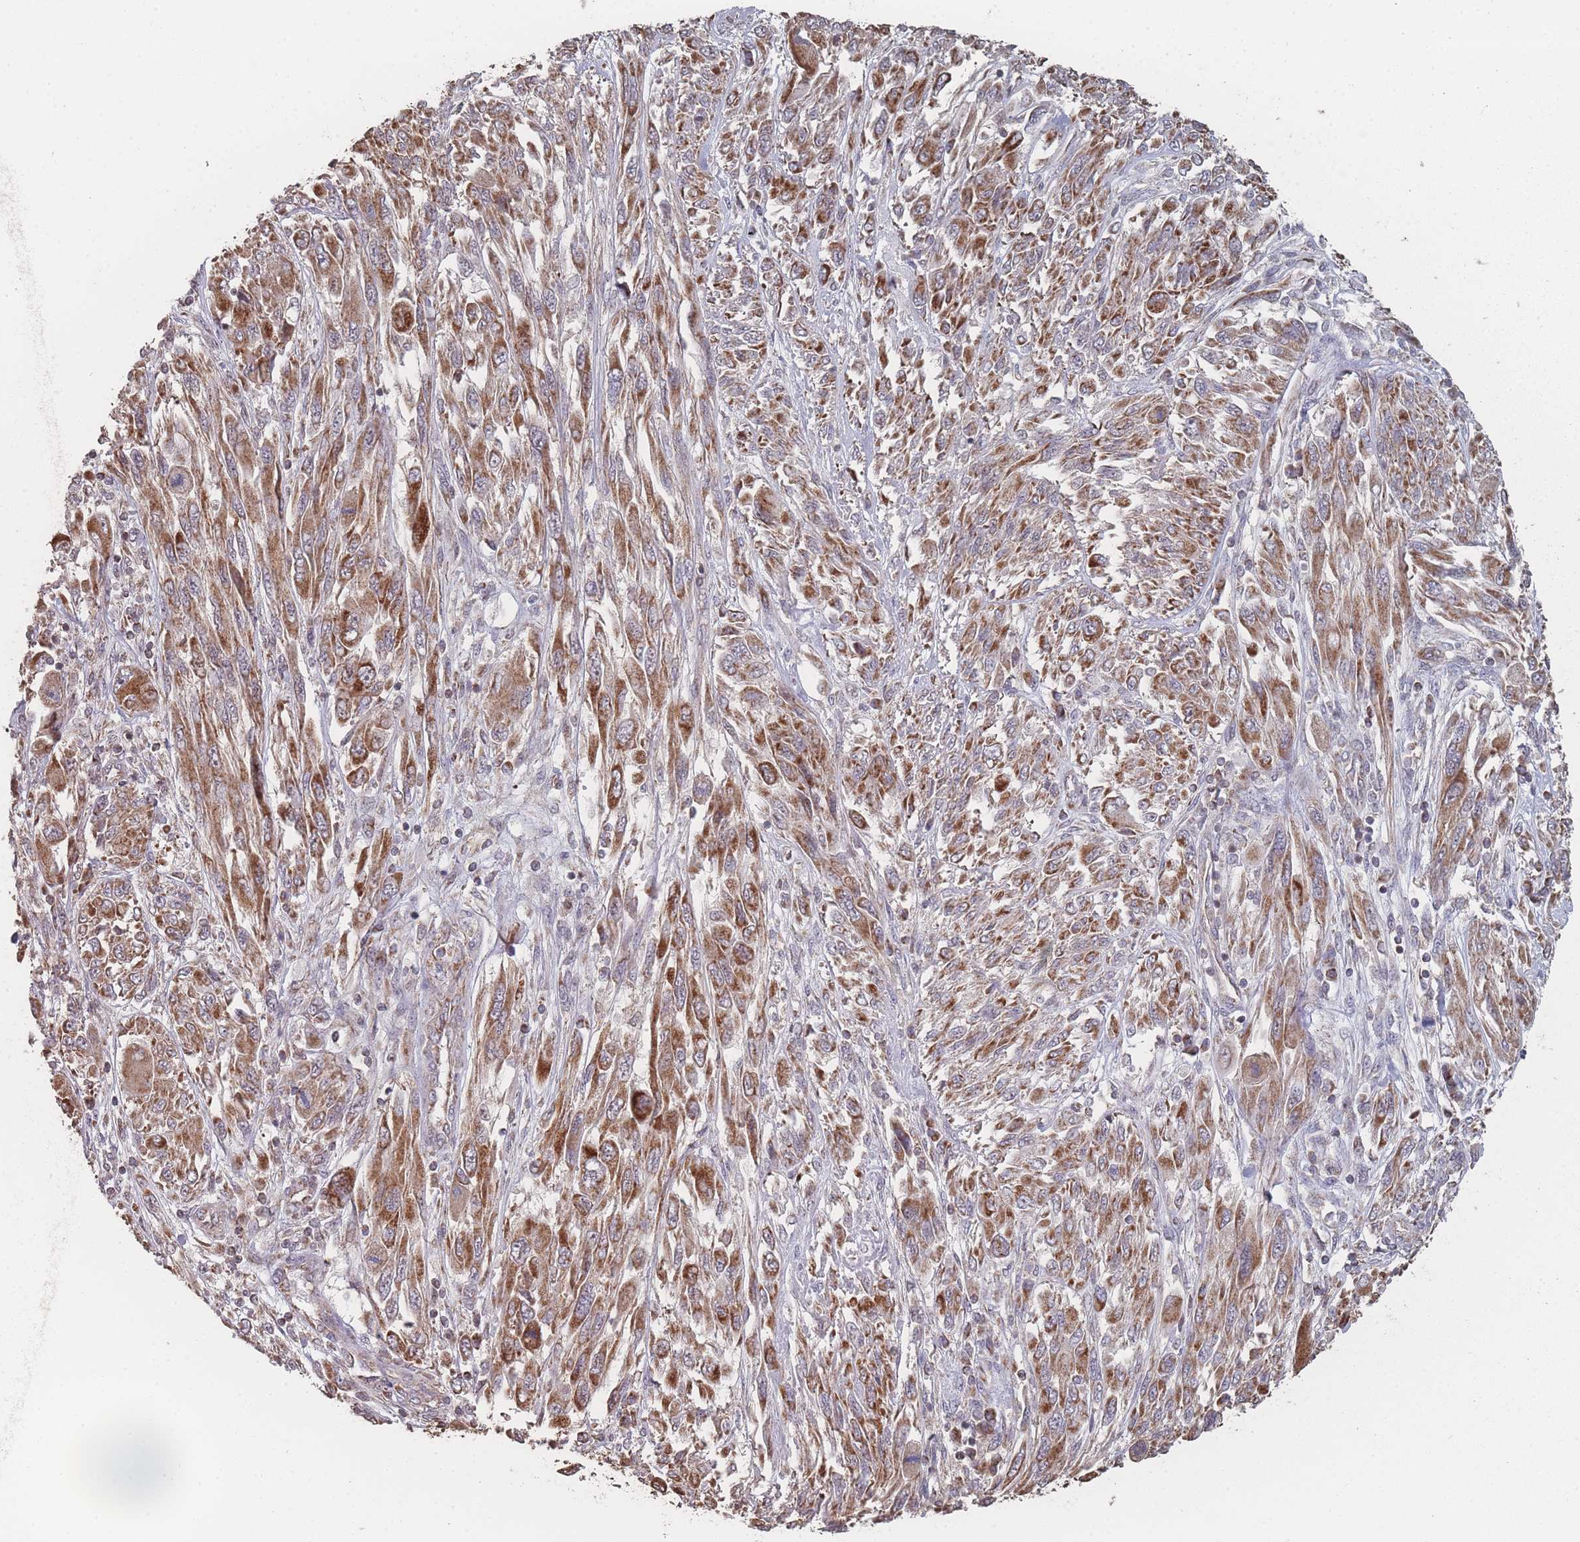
{"staining": {"intensity": "moderate", "quantity": ">75%", "location": "cytoplasmic/membranous"}, "tissue": "melanoma", "cell_type": "Tumor cells", "image_type": "cancer", "snomed": [{"axis": "morphology", "description": "Malignant melanoma, NOS"}, {"axis": "topography", "description": "Skin"}], "caption": "Protein expression by immunohistochemistry displays moderate cytoplasmic/membranous positivity in approximately >75% of tumor cells in malignant melanoma.", "gene": "PSMB3", "patient": {"sex": "female", "age": 91}}